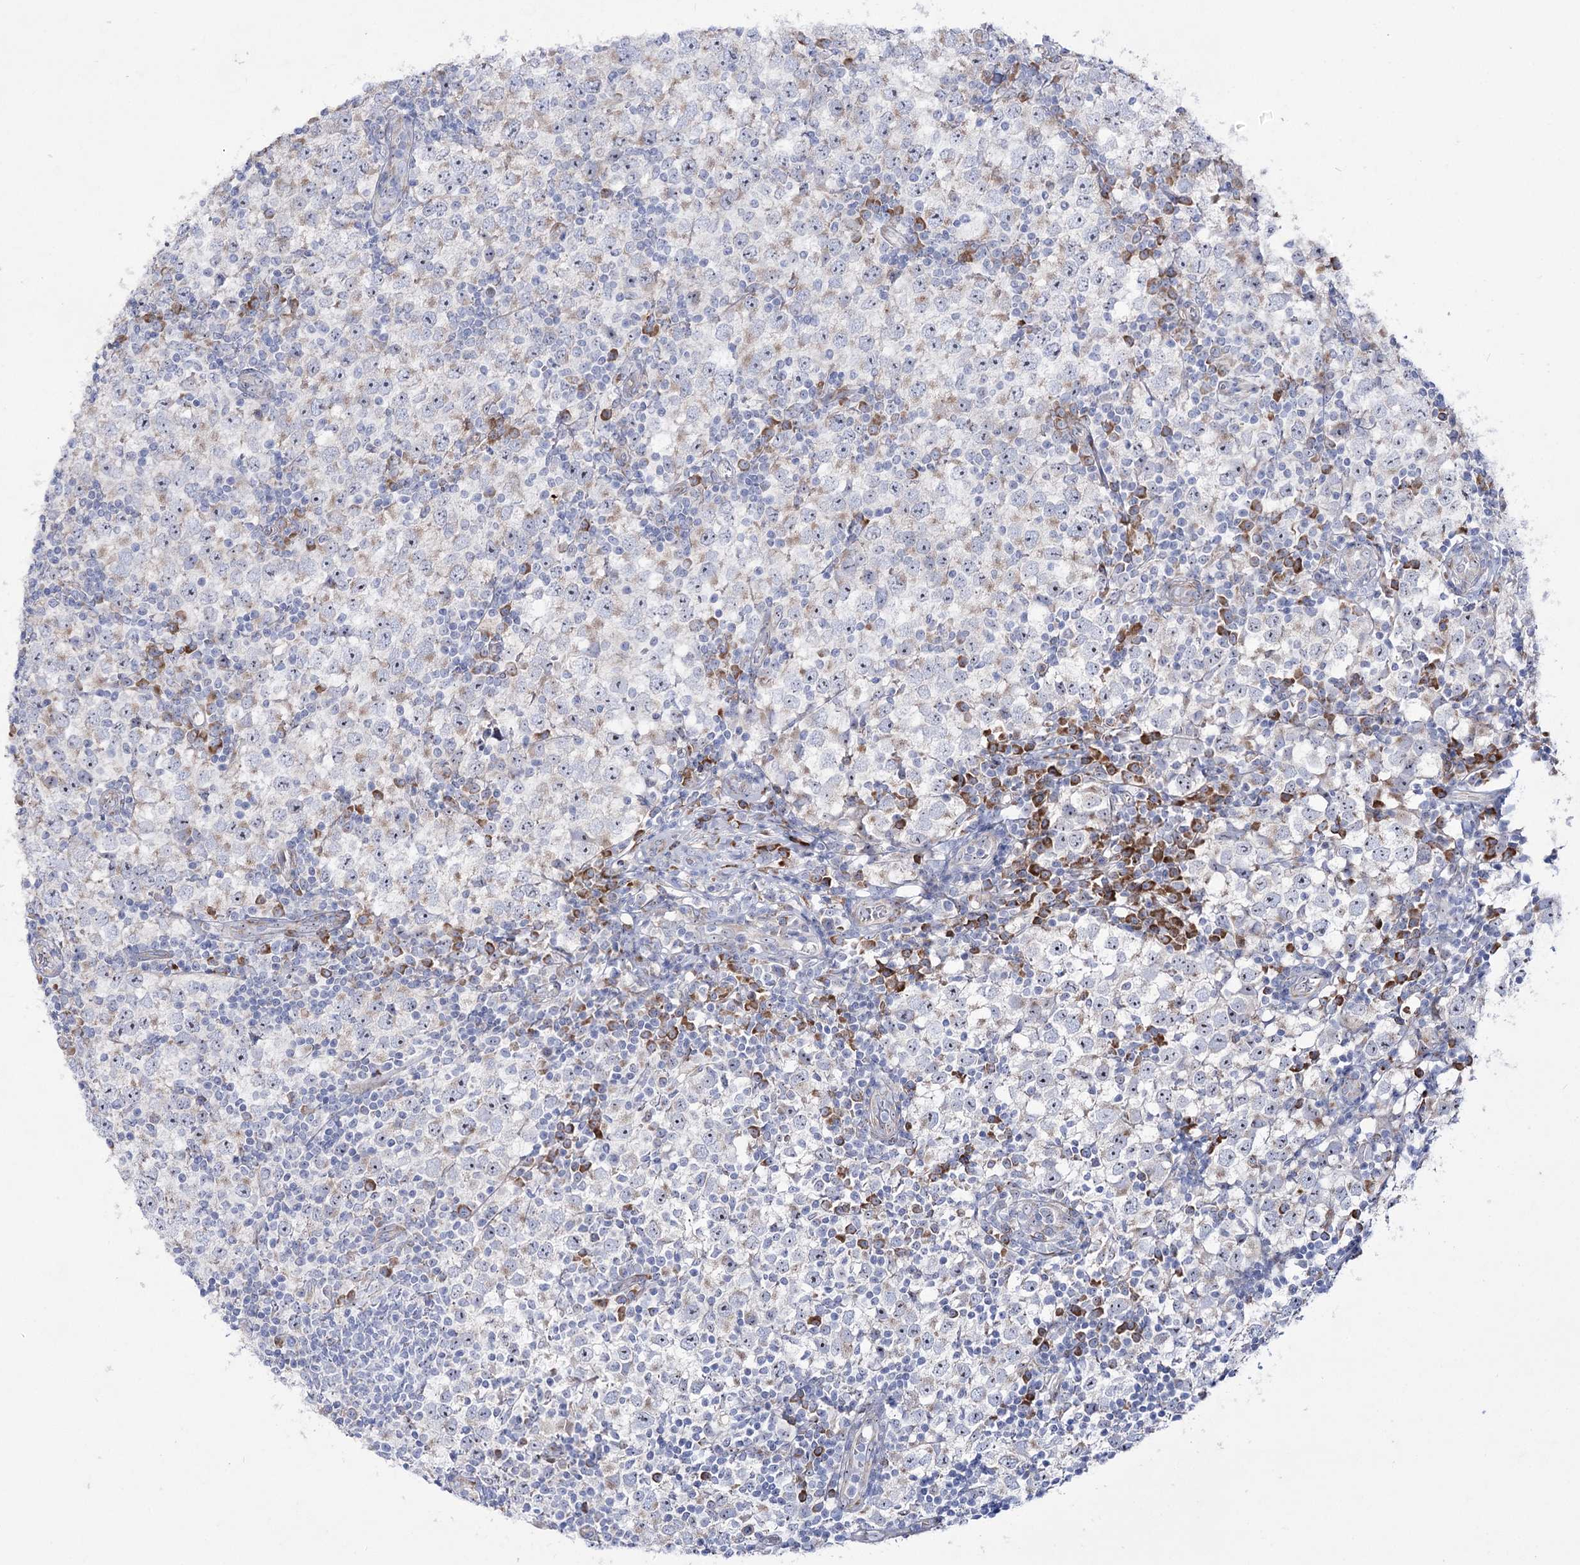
{"staining": {"intensity": "negative", "quantity": "none", "location": "none"}, "tissue": "testis cancer", "cell_type": "Tumor cells", "image_type": "cancer", "snomed": [{"axis": "morphology", "description": "Seminoma, NOS"}, {"axis": "topography", "description": "Testis"}], "caption": "Tumor cells are negative for protein expression in human testis cancer.", "gene": "METTL5", "patient": {"sex": "male", "age": 65}}